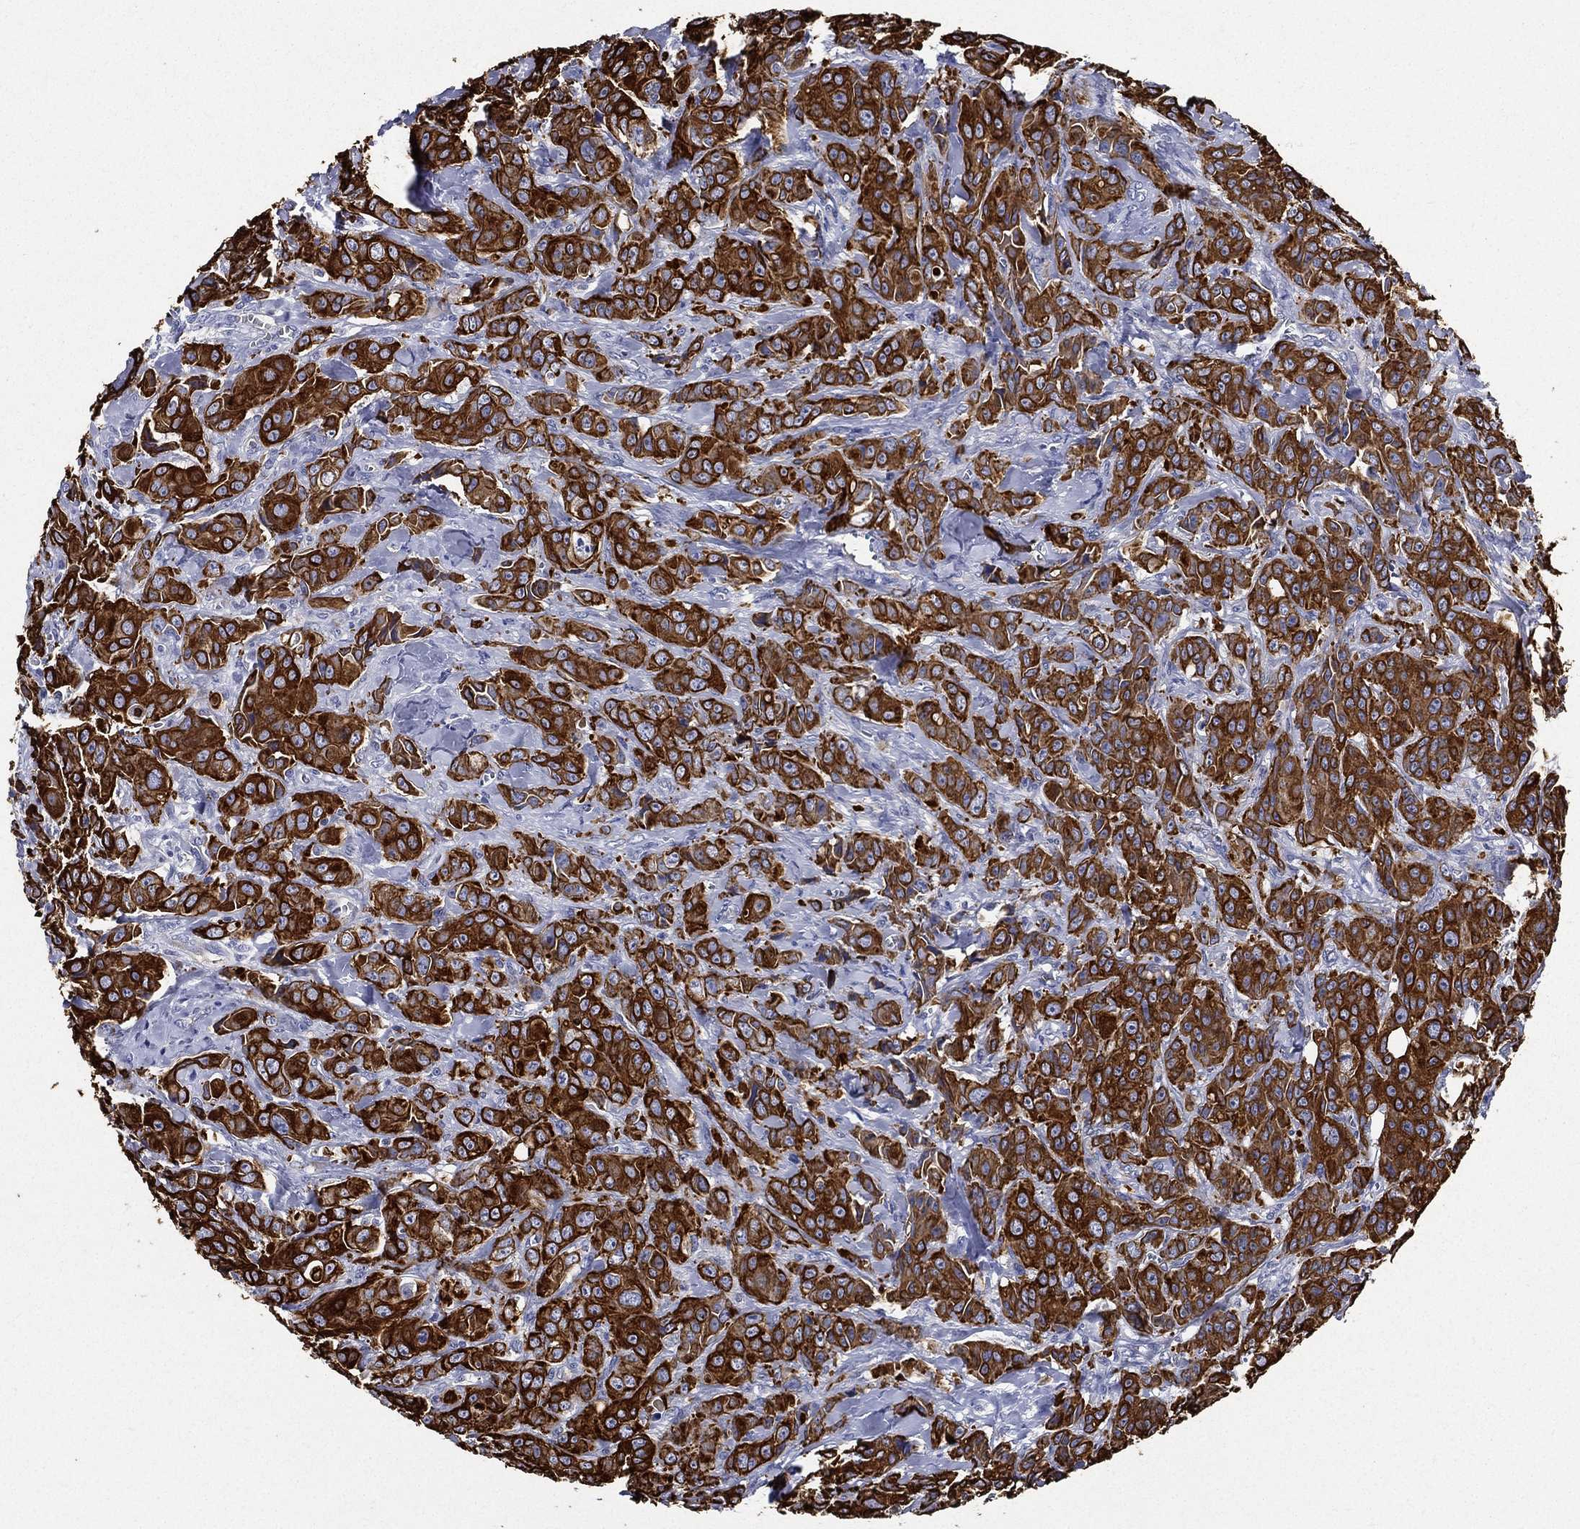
{"staining": {"intensity": "strong", "quantity": ">75%", "location": "cytoplasmic/membranous"}, "tissue": "breast cancer", "cell_type": "Tumor cells", "image_type": "cancer", "snomed": [{"axis": "morphology", "description": "Duct carcinoma"}, {"axis": "topography", "description": "Breast"}], "caption": "Immunohistochemistry micrograph of neoplastic tissue: human breast intraductal carcinoma stained using IHC reveals high levels of strong protein expression localized specifically in the cytoplasmic/membranous of tumor cells, appearing as a cytoplasmic/membranous brown color.", "gene": "NEDD9", "patient": {"sex": "female", "age": 43}}